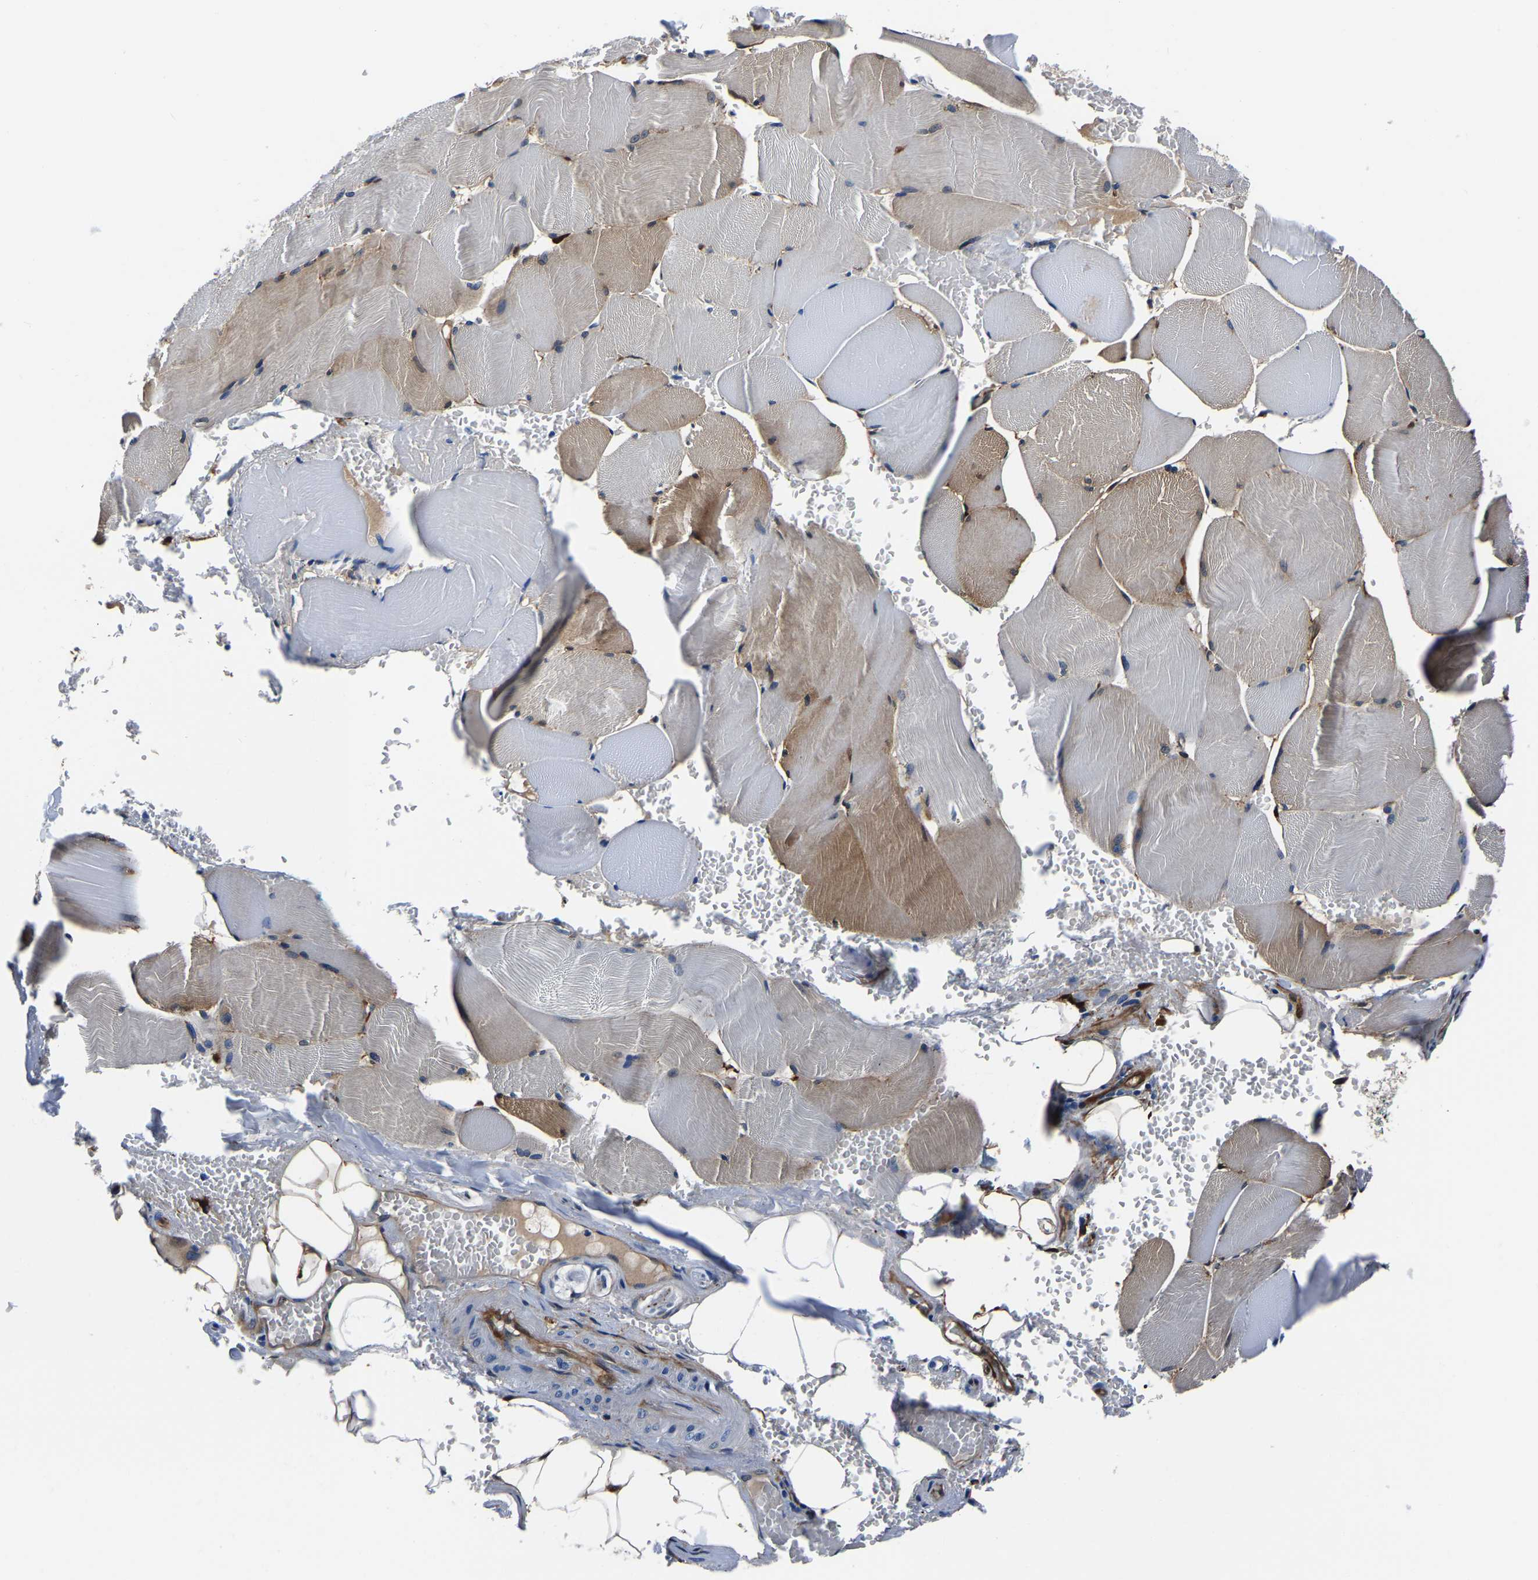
{"staining": {"intensity": "moderate", "quantity": "<25%", "location": "cytoplasmic/membranous"}, "tissue": "skeletal muscle", "cell_type": "Myocytes", "image_type": "normal", "snomed": [{"axis": "morphology", "description": "Normal tissue, NOS"}, {"axis": "topography", "description": "Skin"}, {"axis": "topography", "description": "Skeletal muscle"}], "caption": "Brown immunohistochemical staining in benign human skeletal muscle exhibits moderate cytoplasmic/membranous positivity in approximately <25% of myocytes. Using DAB (3,3'-diaminobenzidine) (brown) and hematoxylin (blue) stains, captured at high magnification using brightfield microscopy.", "gene": "S100A13", "patient": {"sex": "male", "age": 83}}